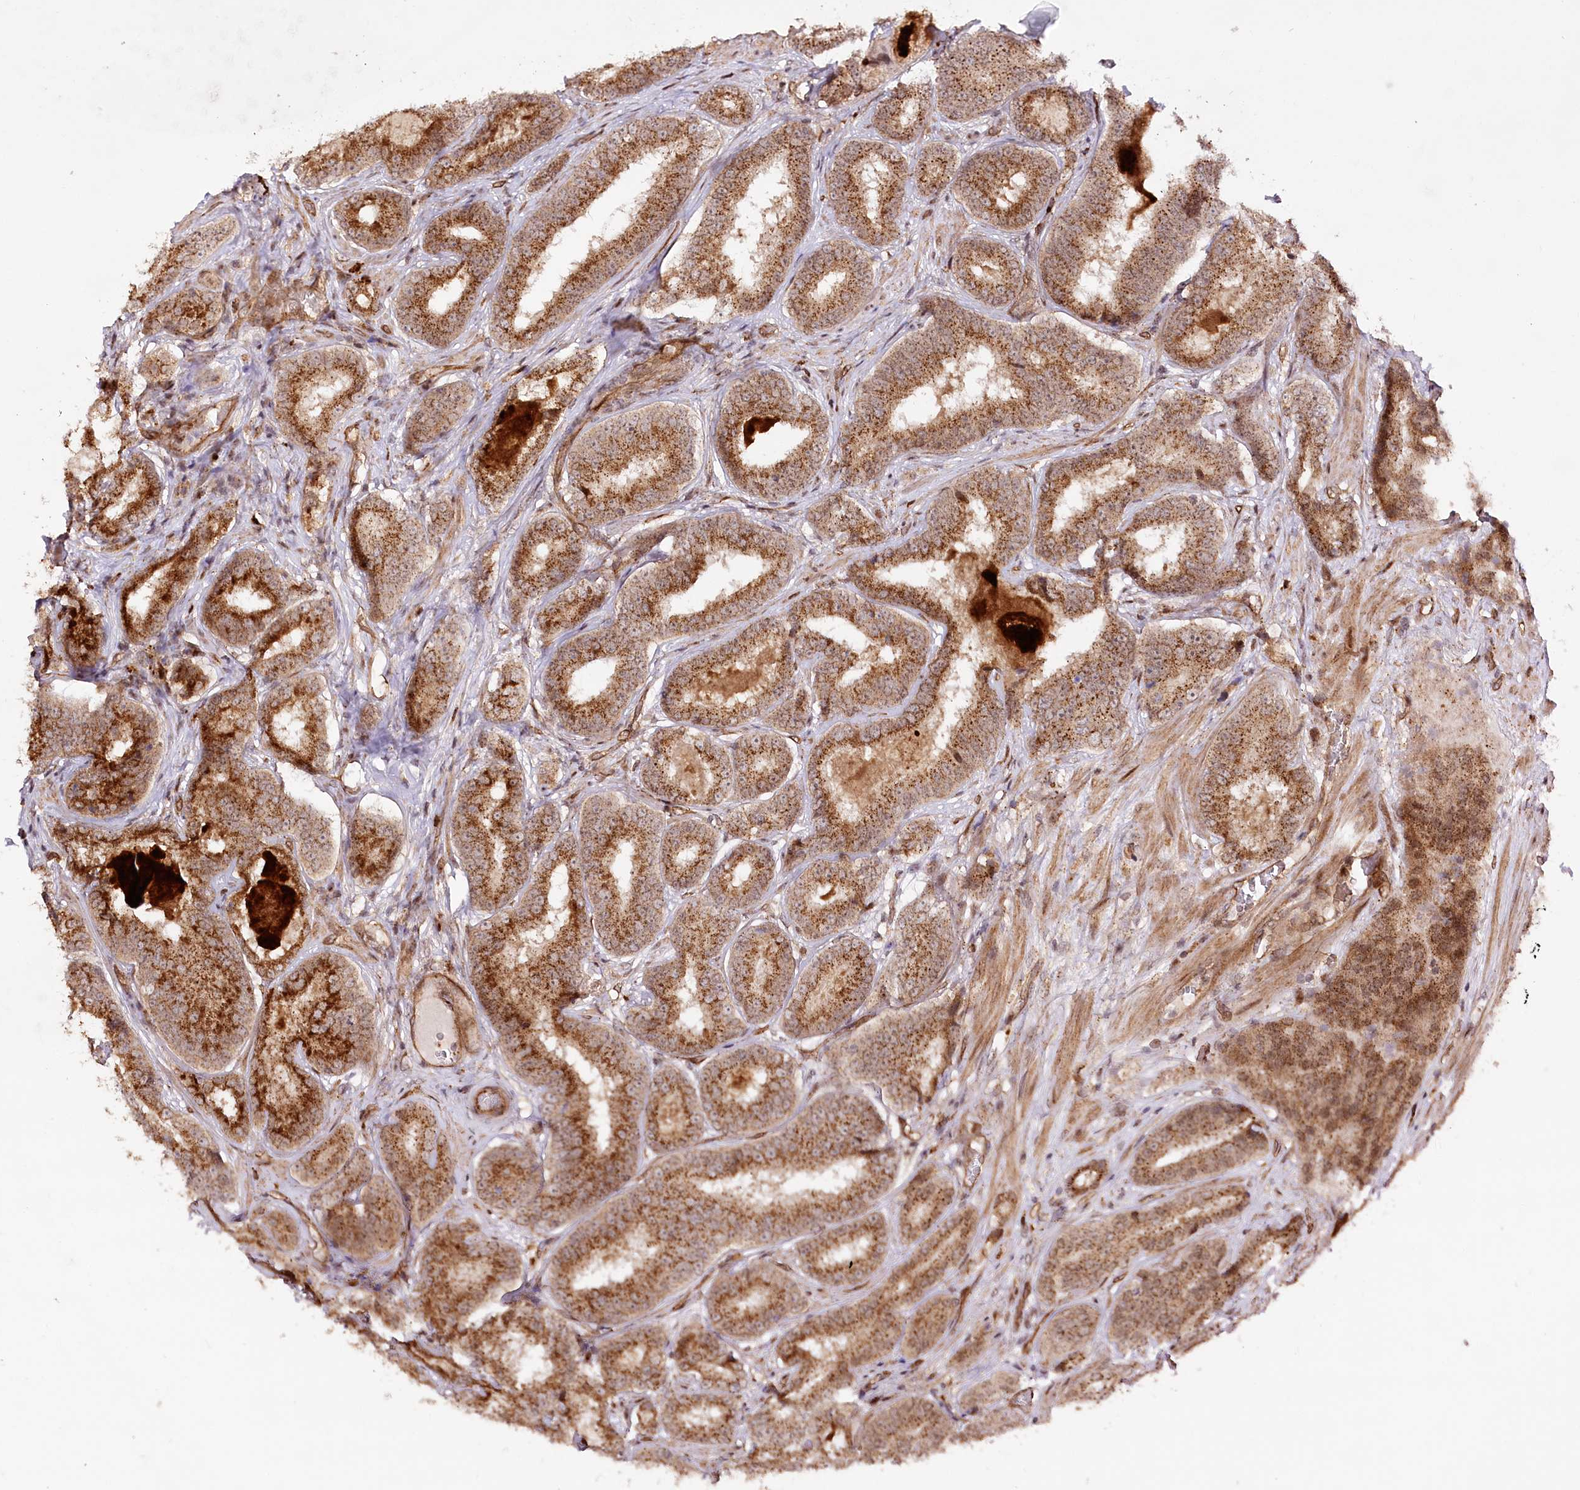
{"staining": {"intensity": "strong", "quantity": ">75%", "location": "cytoplasmic/membranous,nuclear"}, "tissue": "prostate cancer", "cell_type": "Tumor cells", "image_type": "cancer", "snomed": [{"axis": "morphology", "description": "Adenocarcinoma, High grade"}, {"axis": "topography", "description": "Prostate"}], "caption": "Prostate adenocarcinoma (high-grade) stained with DAB immunohistochemistry (IHC) demonstrates high levels of strong cytoplasmic/membranous and nuclear expression in approximately >75% of tumor cells. Using DAB (brown) and hematoxylin (blue) stains, captured at high magnification using brightfield microscopy.", "gene": "COPG1", "patient": {"sex": "male", "age": 57}}